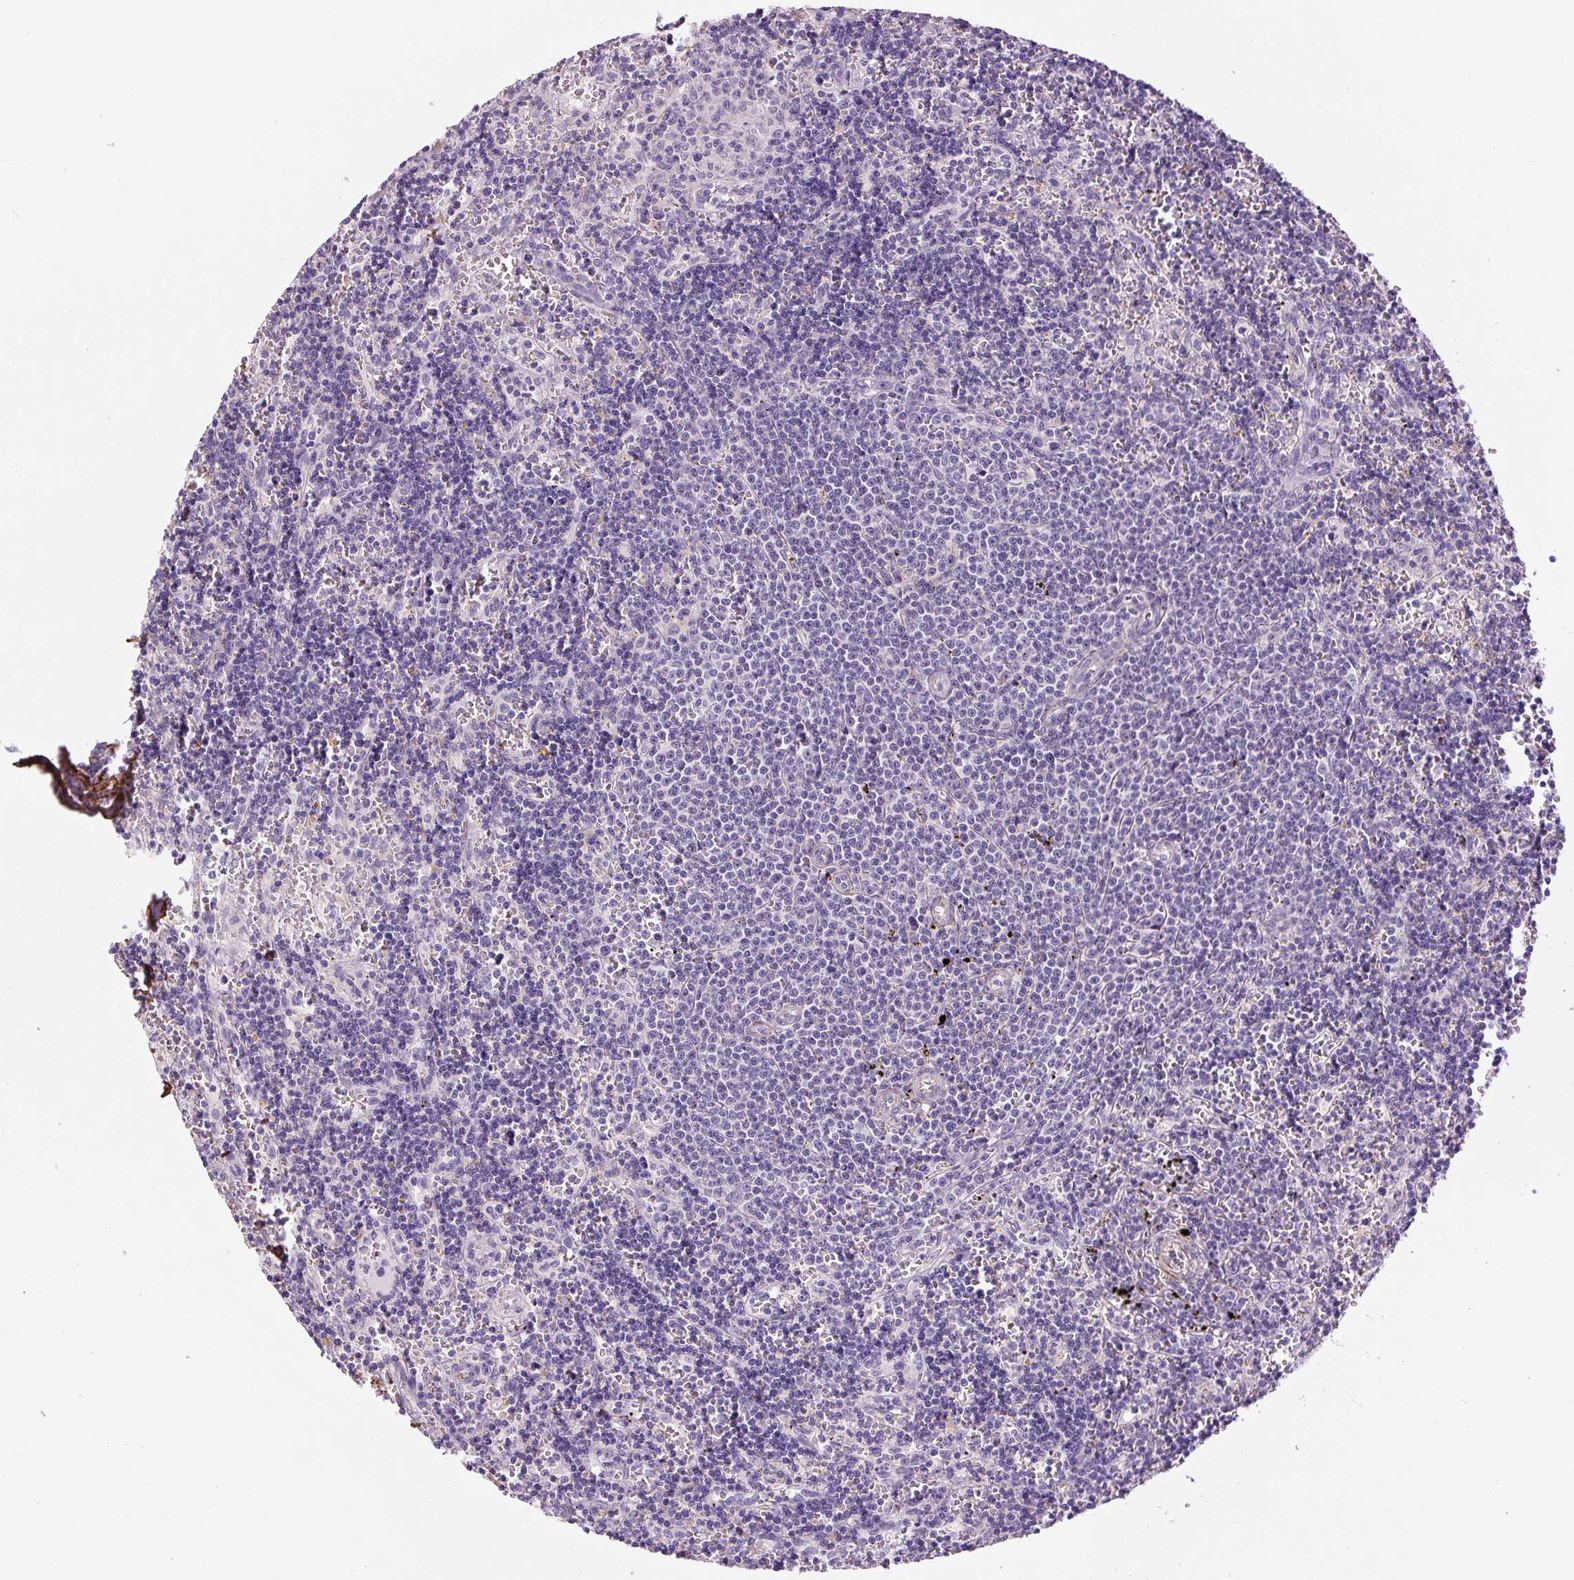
{"staining": {"intensity": "negative", "quantity": "none", "location": "none"}, "tissue": "lymphoma", "cell_type": "Tumor cells", "image_type": "cancer", "snomed": [{"axis": "morphology", "description": "Malignant lymphoma, non-Hodgkin's type, Low grade"}, {"axis": "topography", "description": "Spleen"}], "caption": "The photomicrograph displays no staining of tumor cells in malignant lymphoma, non-Hodgkin's type (low-grade).", "gene": "FBN1", "patient": {"sex": "male", "age": 60}}